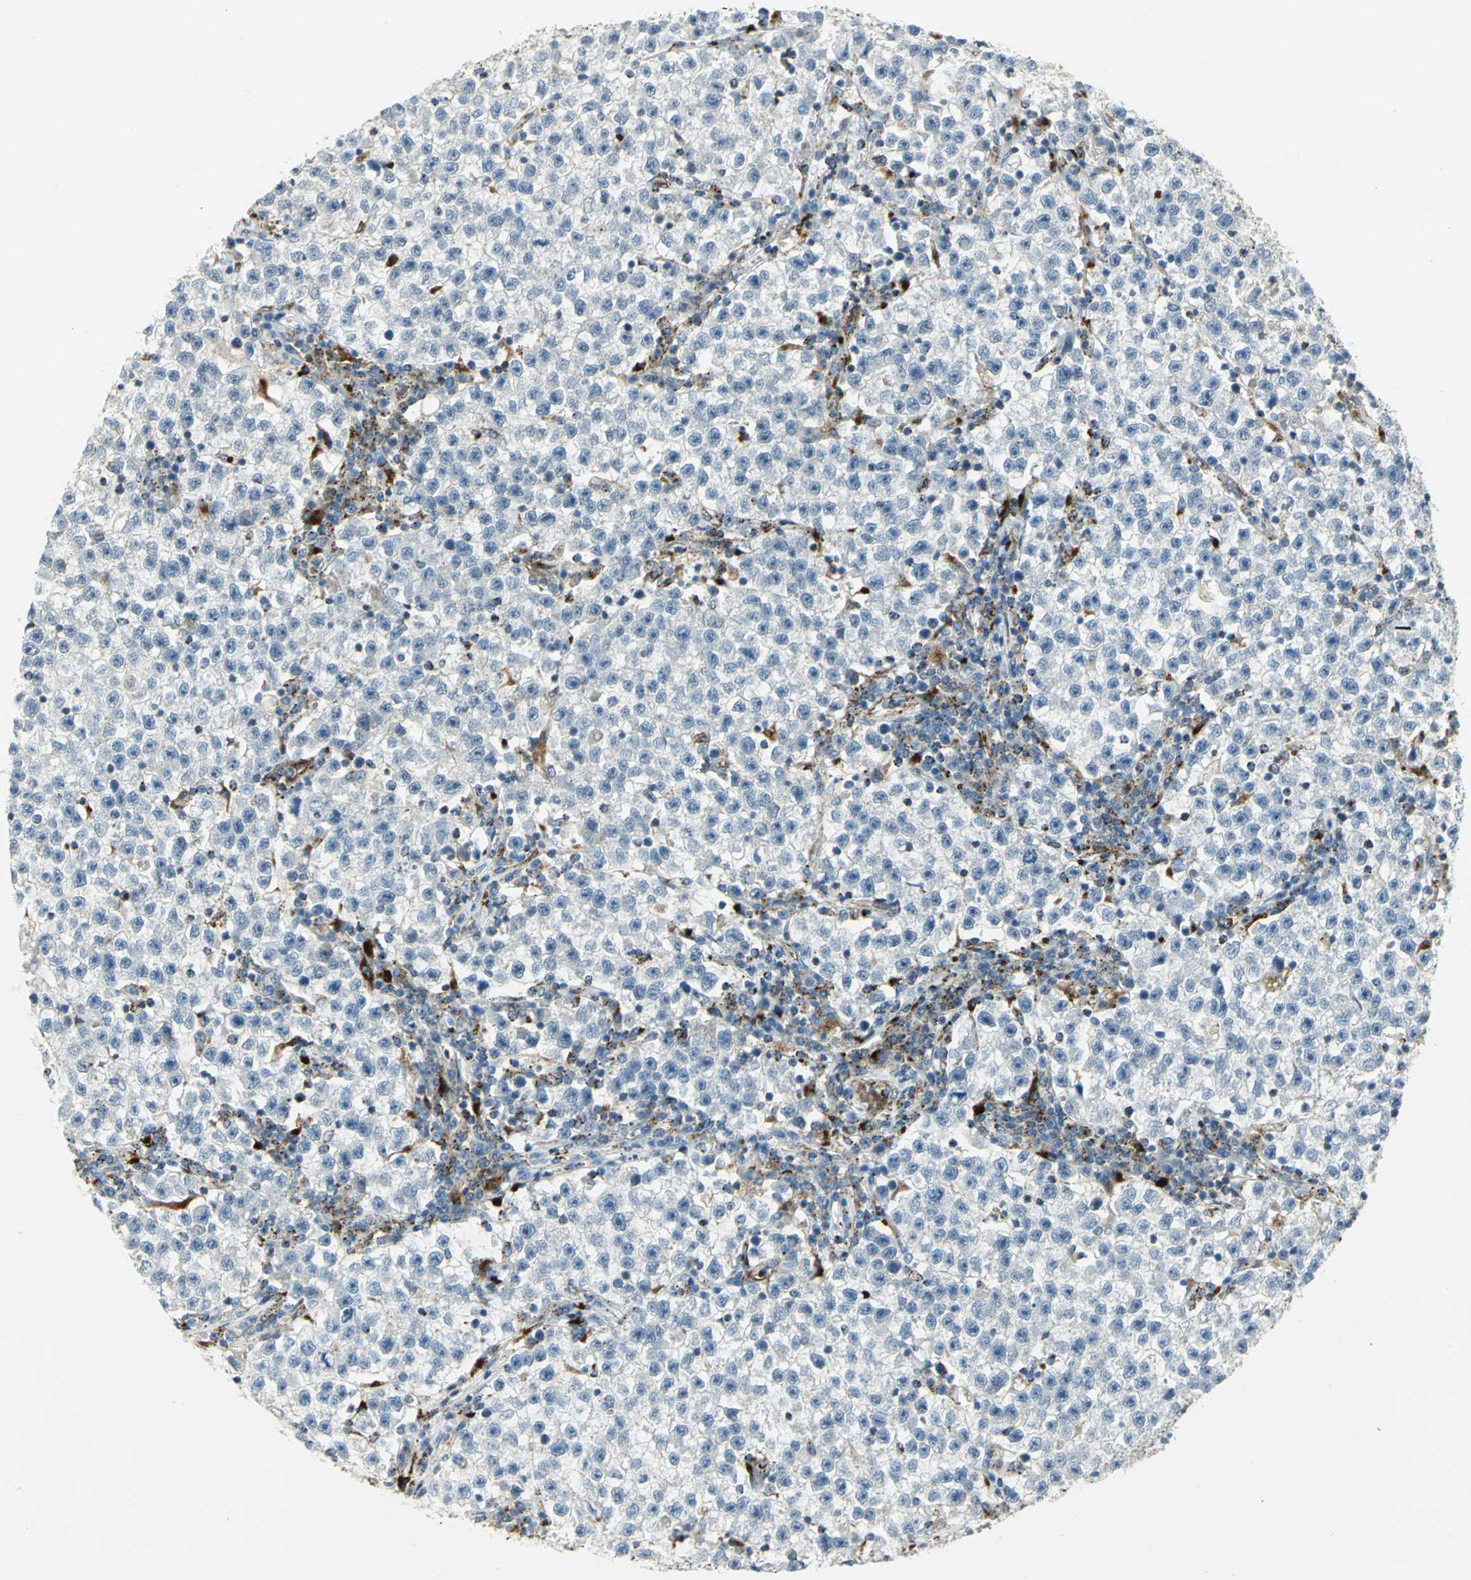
{"staining": {"intensity": "negative", "quantity": "none", "location": "none"}, "tissue": "testis cancer", "cell_type": "Tumor cells", "image_type": "cancer", "snomed": [{"axis": "morphology", "description": "Seminoma, NOS"}, {"axis": "topography", "description": "Testis"}], "caption": "Immunohistochemistry of seminoma (testis) demonstrates no positivity in tumor cells.", "gene": "ARSA", "patient": {"sex": "male", "age": 22}}